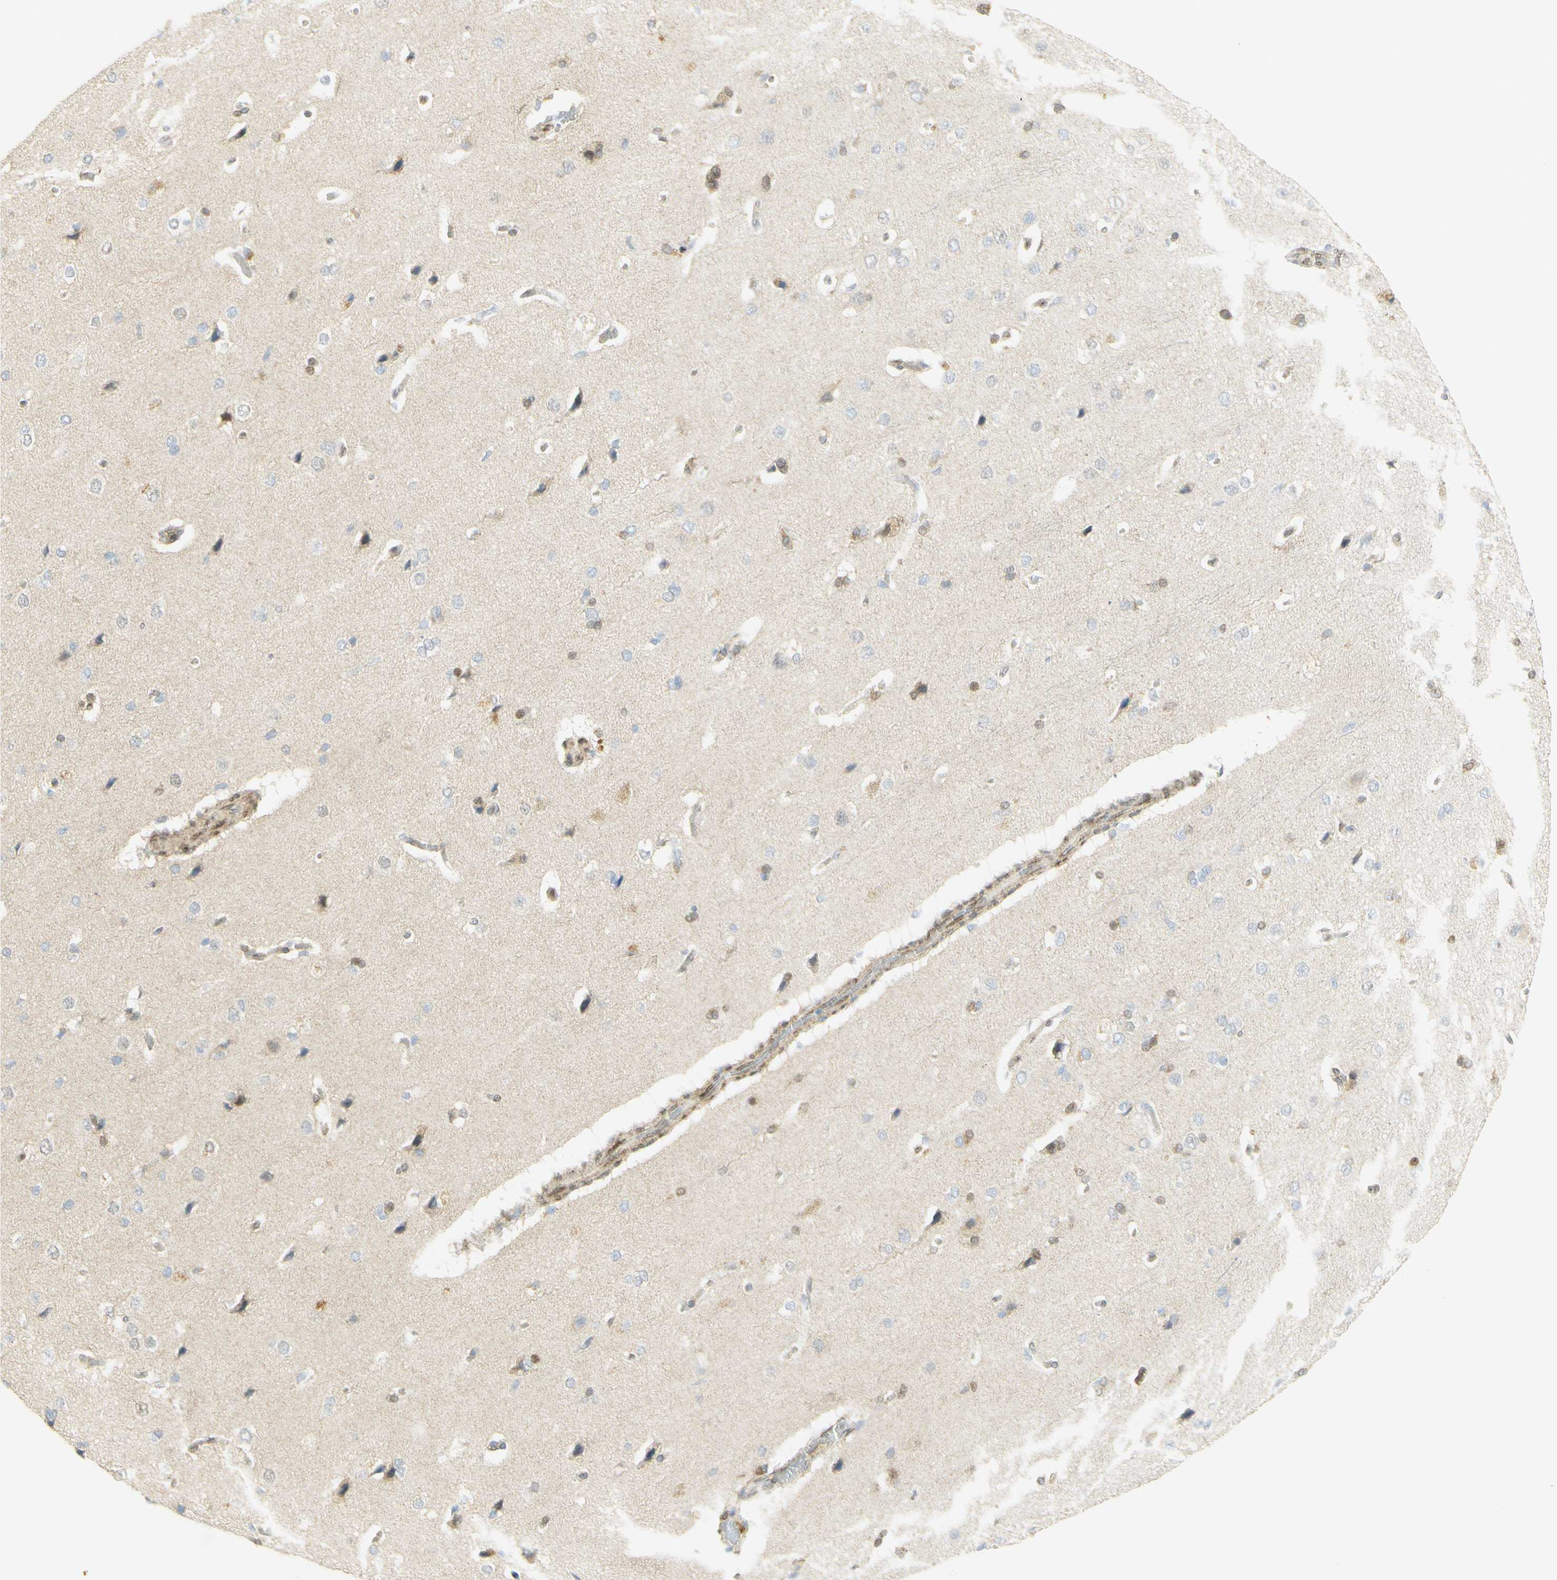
{"staining": {"intensity": "moderate", "quantity": "25%-75%", "location": "cytoplasmic/membranous"}, "tissue": "cerebral cortex", "cell_type": "Endothelial cells", "image_type": "normal", "snomed": [{"axis": "morphology", "description": "Normal tissue, NOS"}, {"axis": "topography", "description": "Cerebral cortex"}], "caption": "Normal cerebral cortex demonstrates moderate cytoplasmic/membranous staining in approximately 25%-75% of endothelial cells Nuclei are stained in blue..", "gene": "E2F1", "patient": {"sex": "male", "age": 62}}